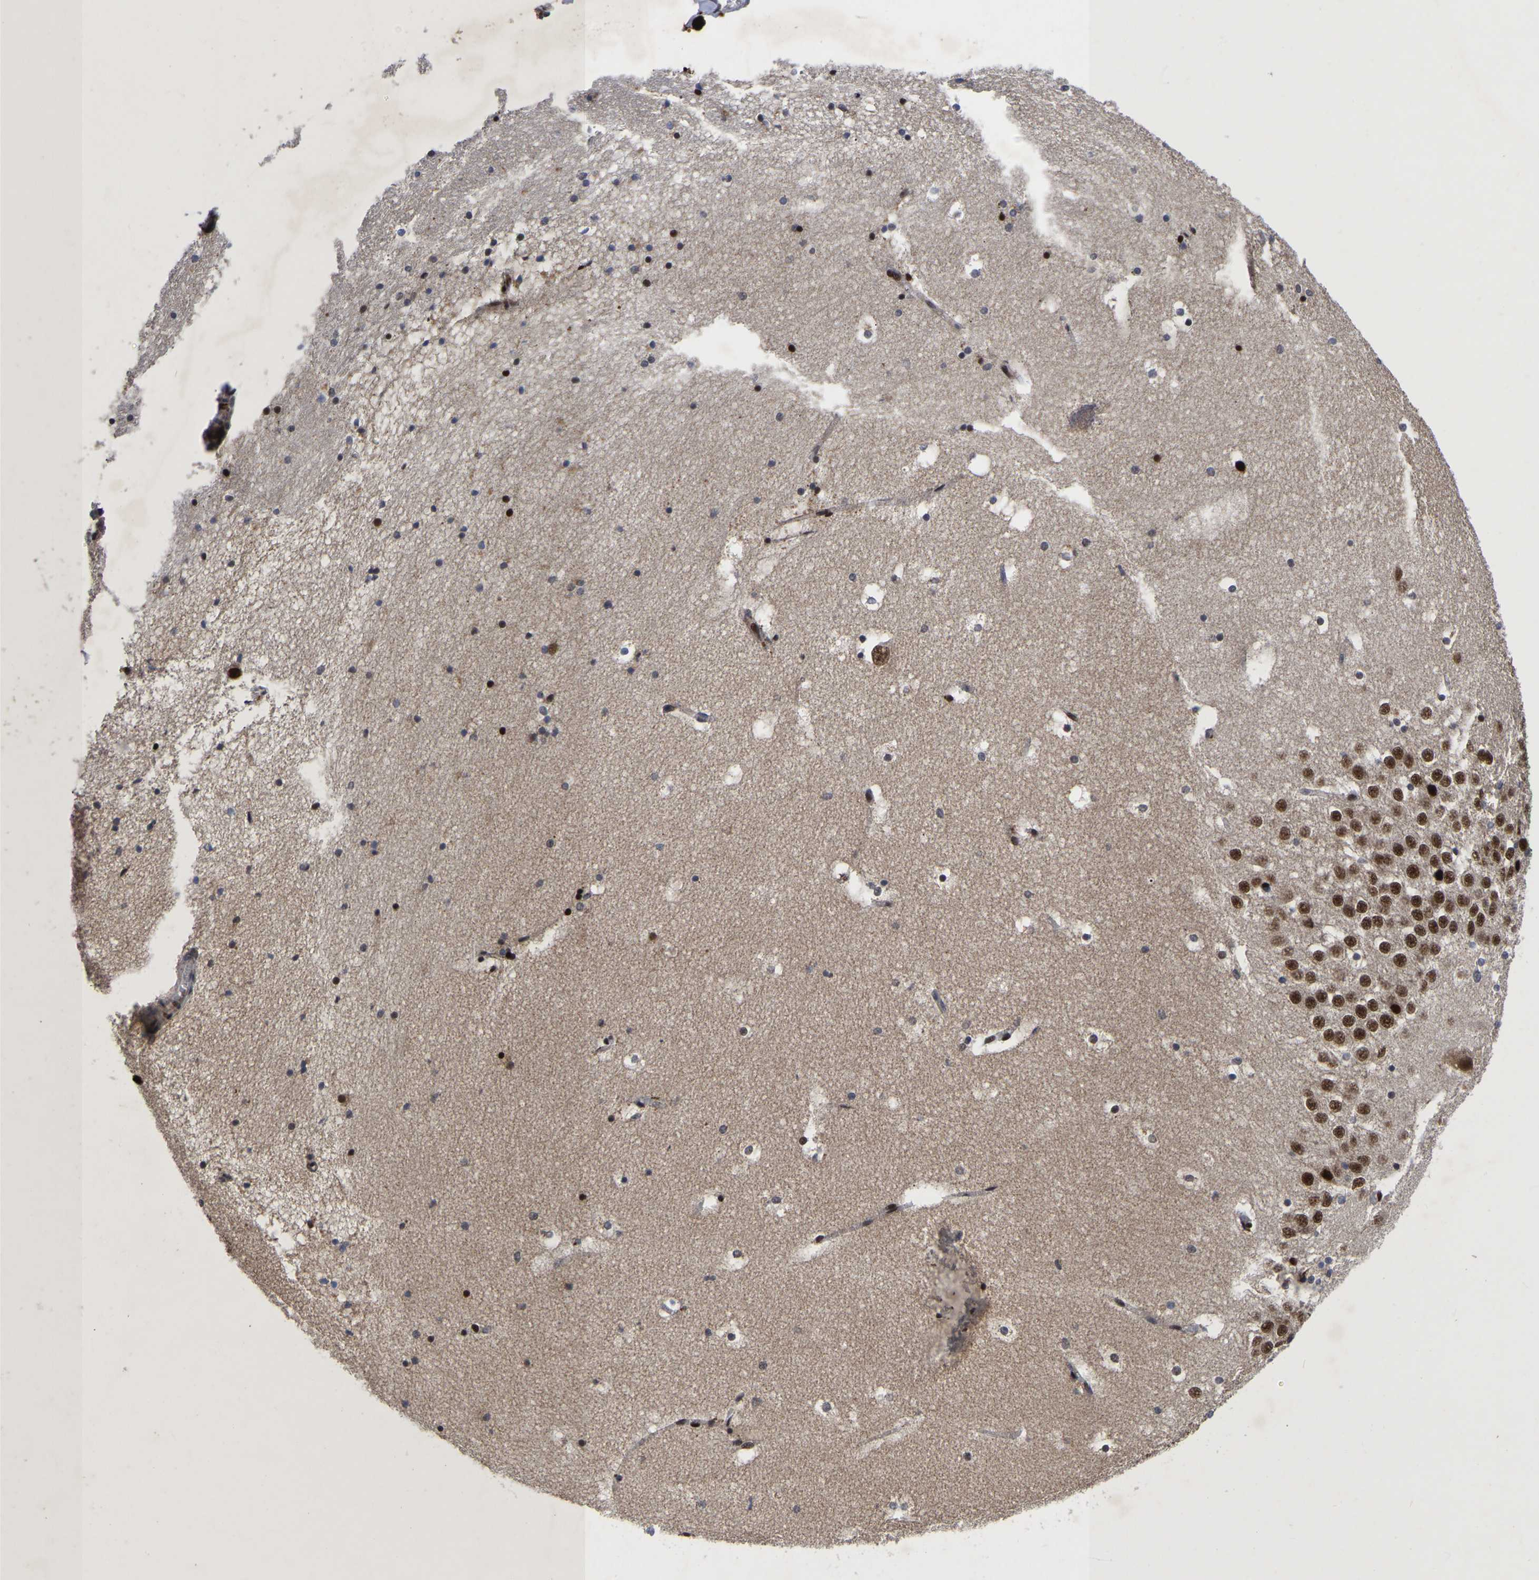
{"staining": {"intensity": "strong", "quantity": "25%-75%", "location": "nuclear"}, "tissue": "hippocampus", "cell_type": "Glial cells", "image_type": "normal", "snomed": [{"axis": "morphology", "description": "Normal tissue, NOS"}, {"axis": "topography", "description": "Hippocampus"}], "caption": "Immunohistochemistry staining of normal hippocampus, which demonstrates high levels of strong nuclear expression in about 25%-75% of glial cells indicating strong nuclear protein expression. The staining was performed using DAB (brown) for protein detection and nuclei were counterstained in hematoxylin (blue).", "gene": "JUNB", "patient": {"sex": "male", "age": 45}}